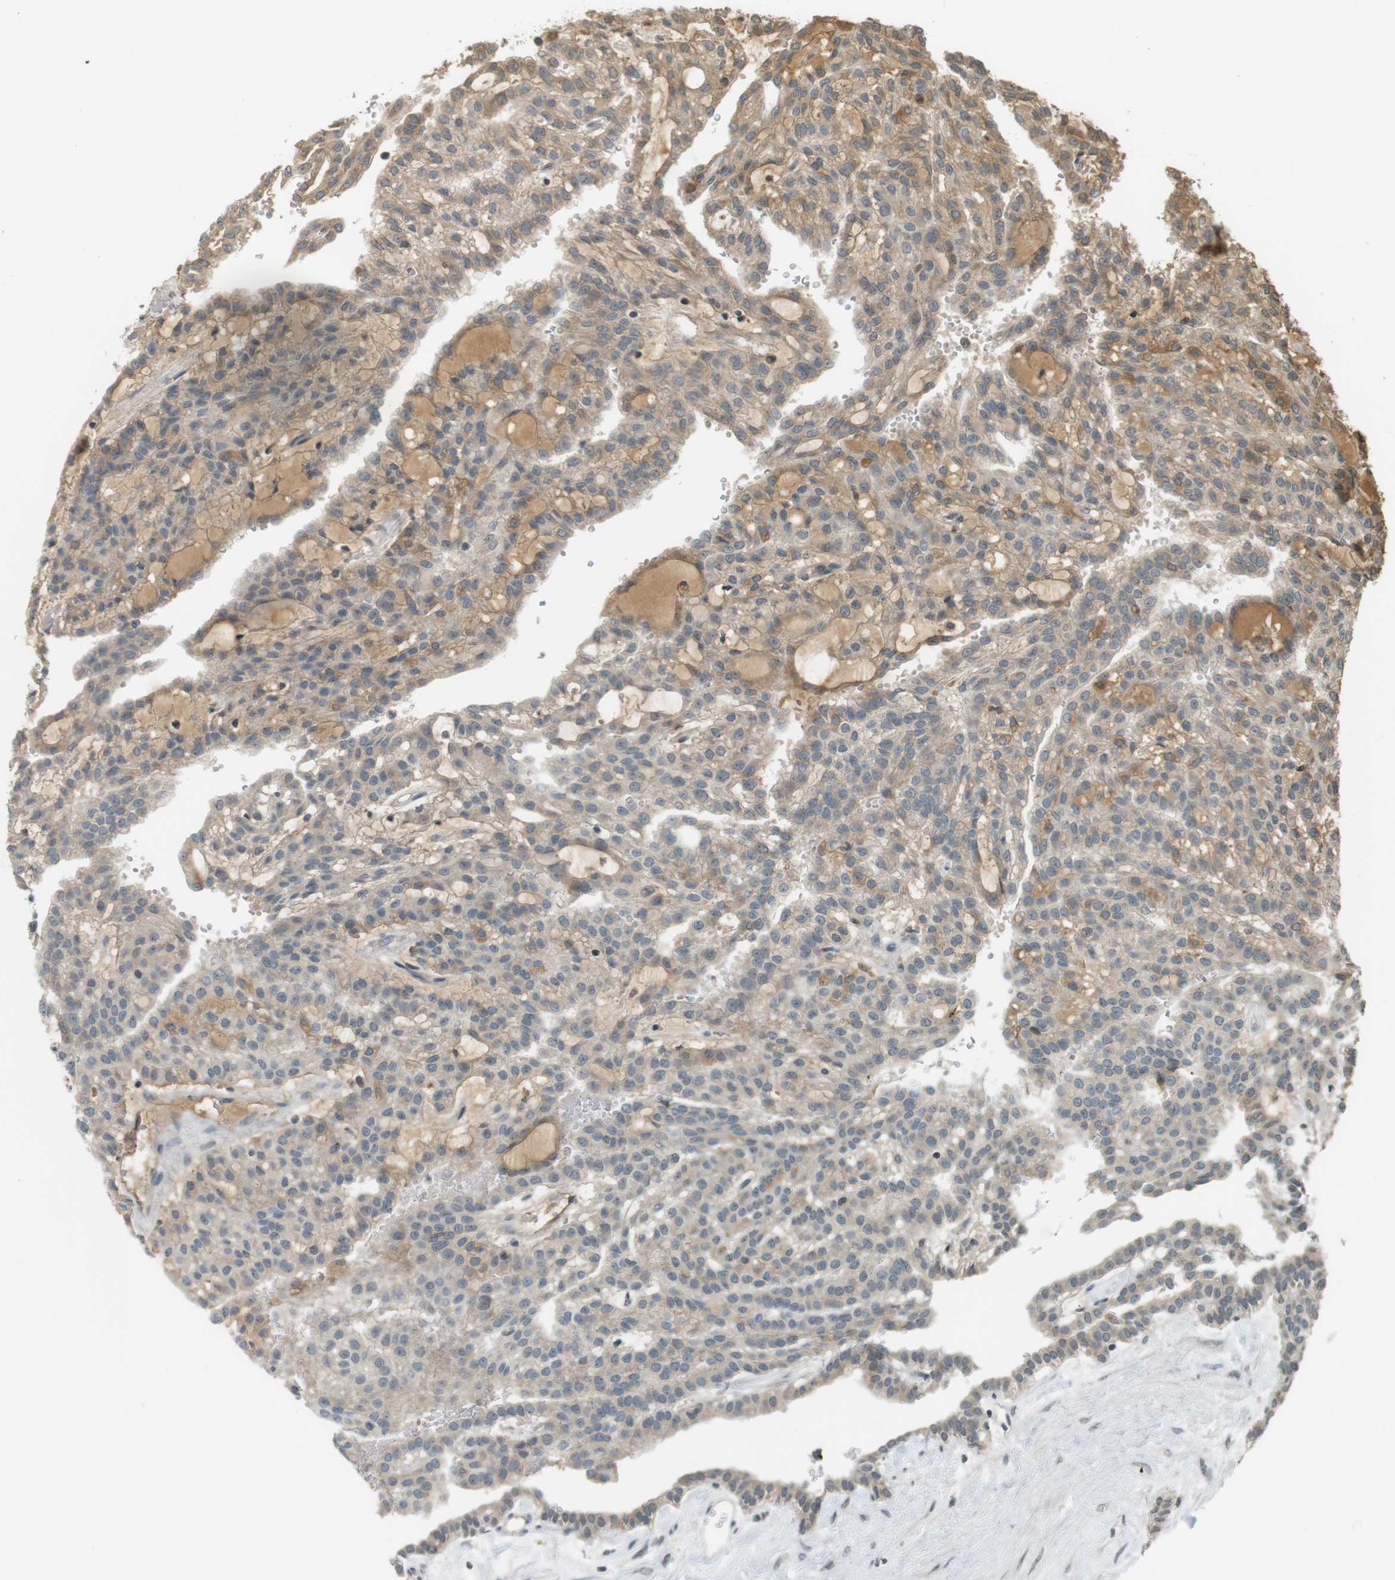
{"staining": {"intensity": "weak", "quantity": "25%-75%", "location": "cytoplasmic/membranous"}, "tissue": "renal cancer", "cell_type": "Tumor cells", "image_type": "cancer", "snomed": [{"axis": "morphology", "description": "Adenocarcinoma, NOS"}, {"axis": "topography", "description": "Kidney"}], "caption": "DAB immunohistochemical staining of human renal cancer reveals weak cytoplasmic/membranous protein positivity in about 25%-75% of tumor cells.", "gene": "SRR", "patient": {"sex": "male", "age": 63}}